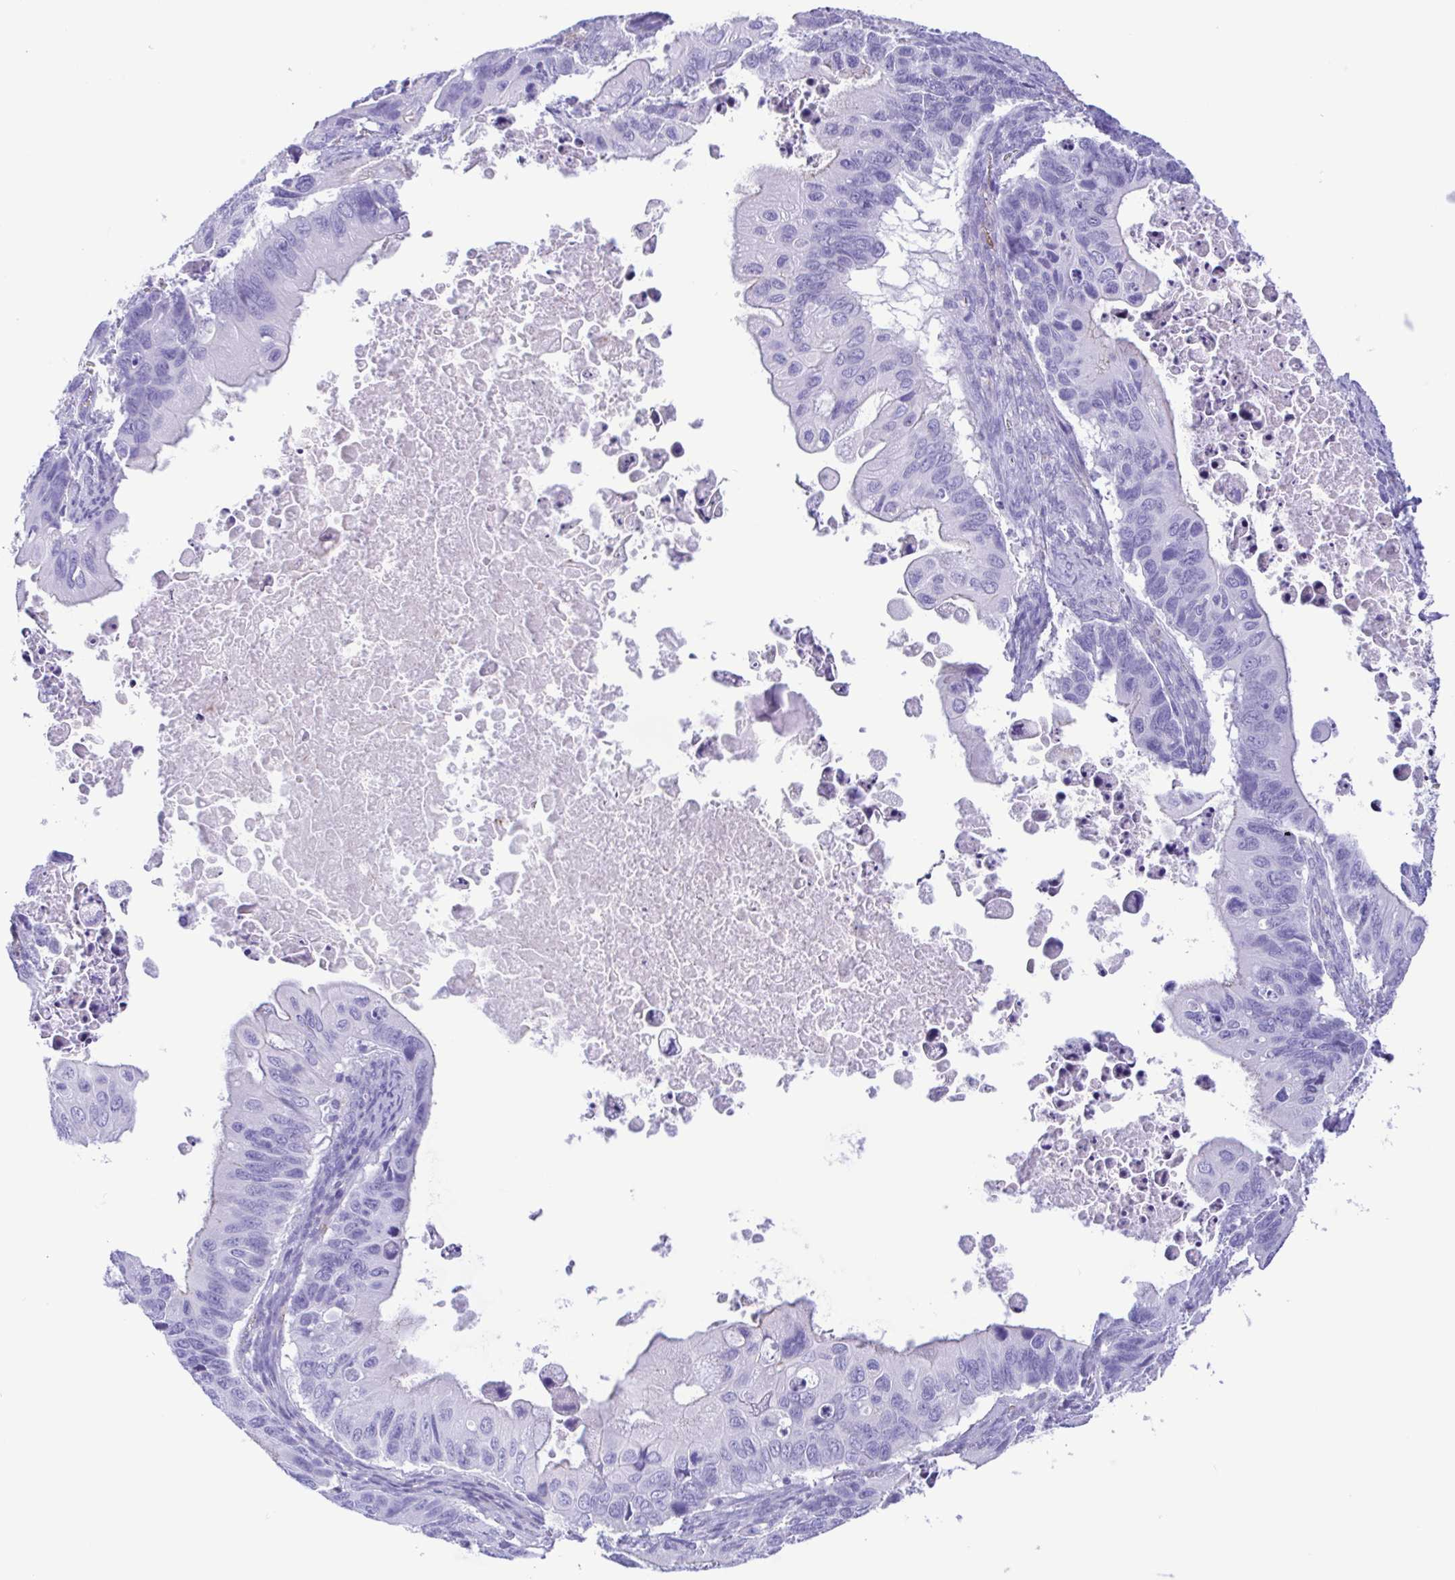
{"staining": {"intensity": "negative", "quantity": "none", "location": "none"}, "tissue": "ovarian cancer", "cell_type": "Tumor cells", "image_type": "cancer", "snomed": [{"axis": "morphology", "description": "Cystadenocarcinoma, mucinous, NOS"}, {"axis": "topography", "description": "Ovary"}], "caption": "Immunohistochemistry of ovarian cancer displays no expression in tumor cells.", "gene": "TSPY2", "patient": {"sex": "female", "age": 64}}